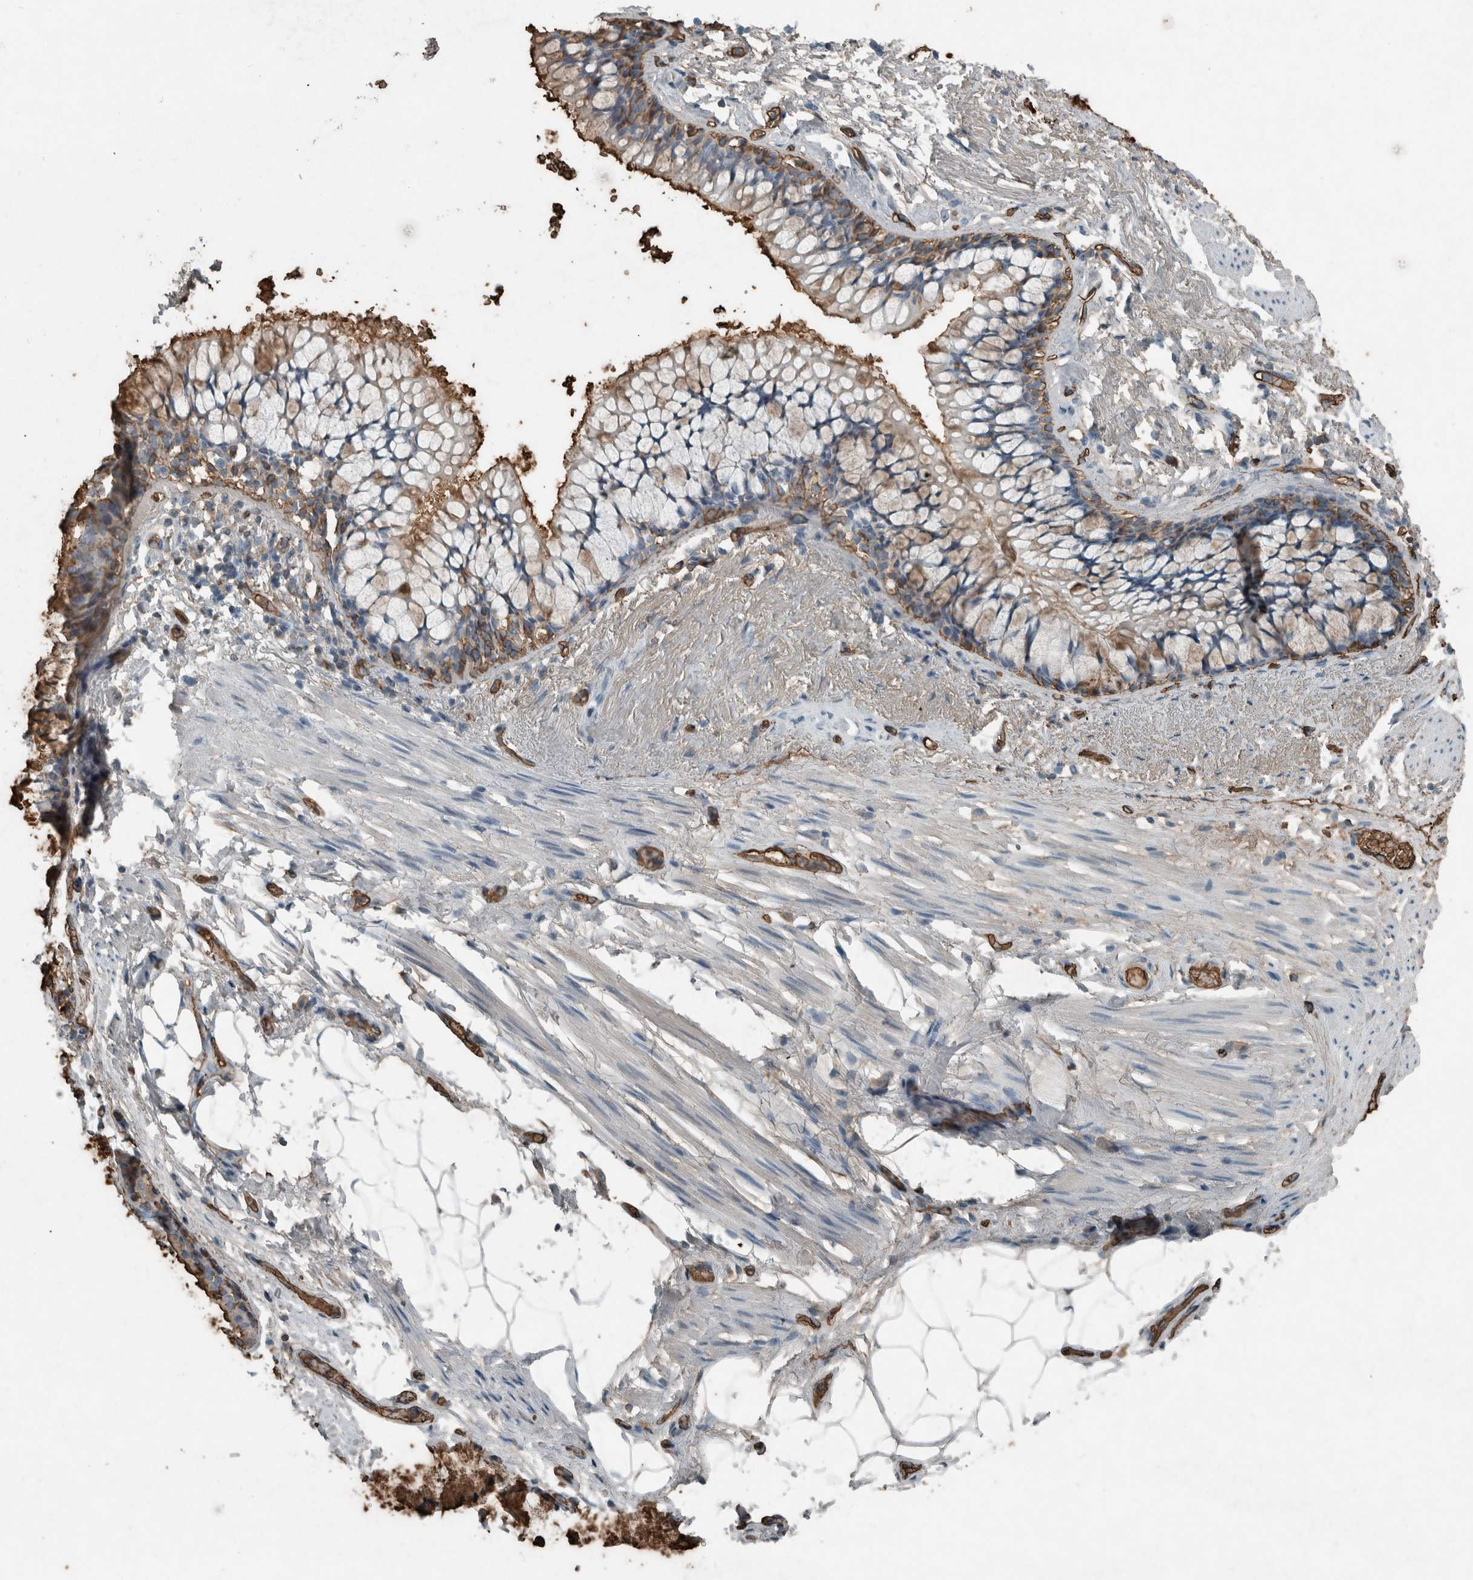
{"staining": {"intensity": "negative", "quantity": ">75%", "location": "none"}, "tissue": "adipose tissue", "cell_type": "Adipocytes", "image_type": "normal", "snomed": [{"axis": "morphology", "description": "Normal tissue, NOS"}, {"axis": "topography", "description": "Cartilage tissue"}, {"axis": "topography", "description": "Bronchus"}], "caption": "There is no significant expression in adipocytes of adipose tissue. (Brightfield microscopy of DAB (3,3'-diaminobenzidine) IHC at high magnification).", "gene": "LBP", "patient": {"sex": "female", "age": 73}}